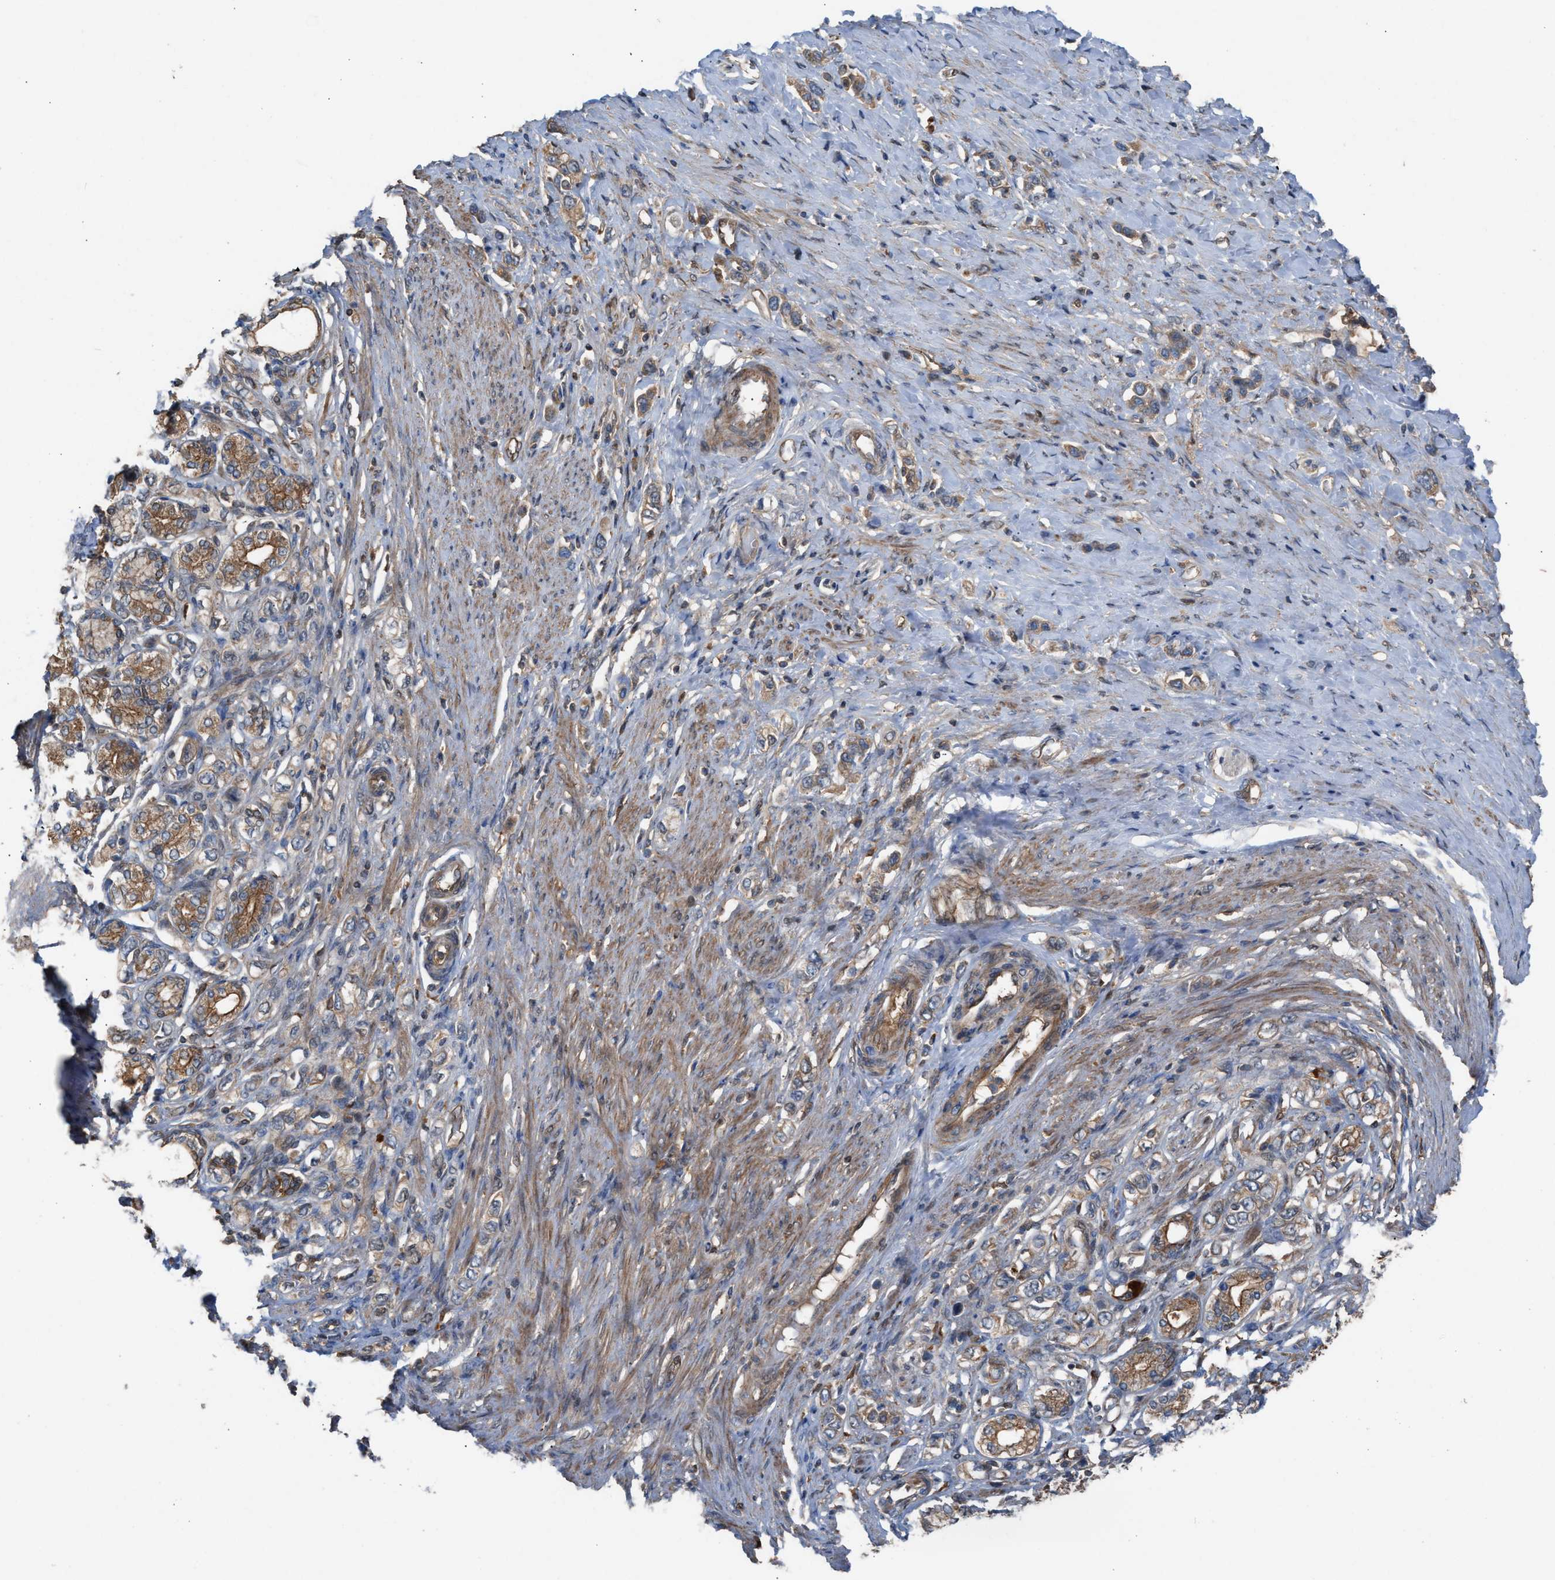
{"staining": {"intensity": "weak", "quantity": ">75%", "location": "cytoplasmic/membranous"}, "tissue": "stomach cancer", "cell_type": "Tumor cells", "image_type": "cancer", "snomed": [{"axis": "morphology", "description": "Adenocarcinoma, NOS"}, {"axis": "topography", "description": "Stomach"}], "caption": "The immunohistochemical stain labels weak cytoplasmic/membranous expression in tumor cells of adenocarcinoma (stomach) tissue. (brown staining indicates protein expression, while blue staining denotes nuclei).", "gene": "TPK1", "patient": {"sex": "female", "age": 65}}